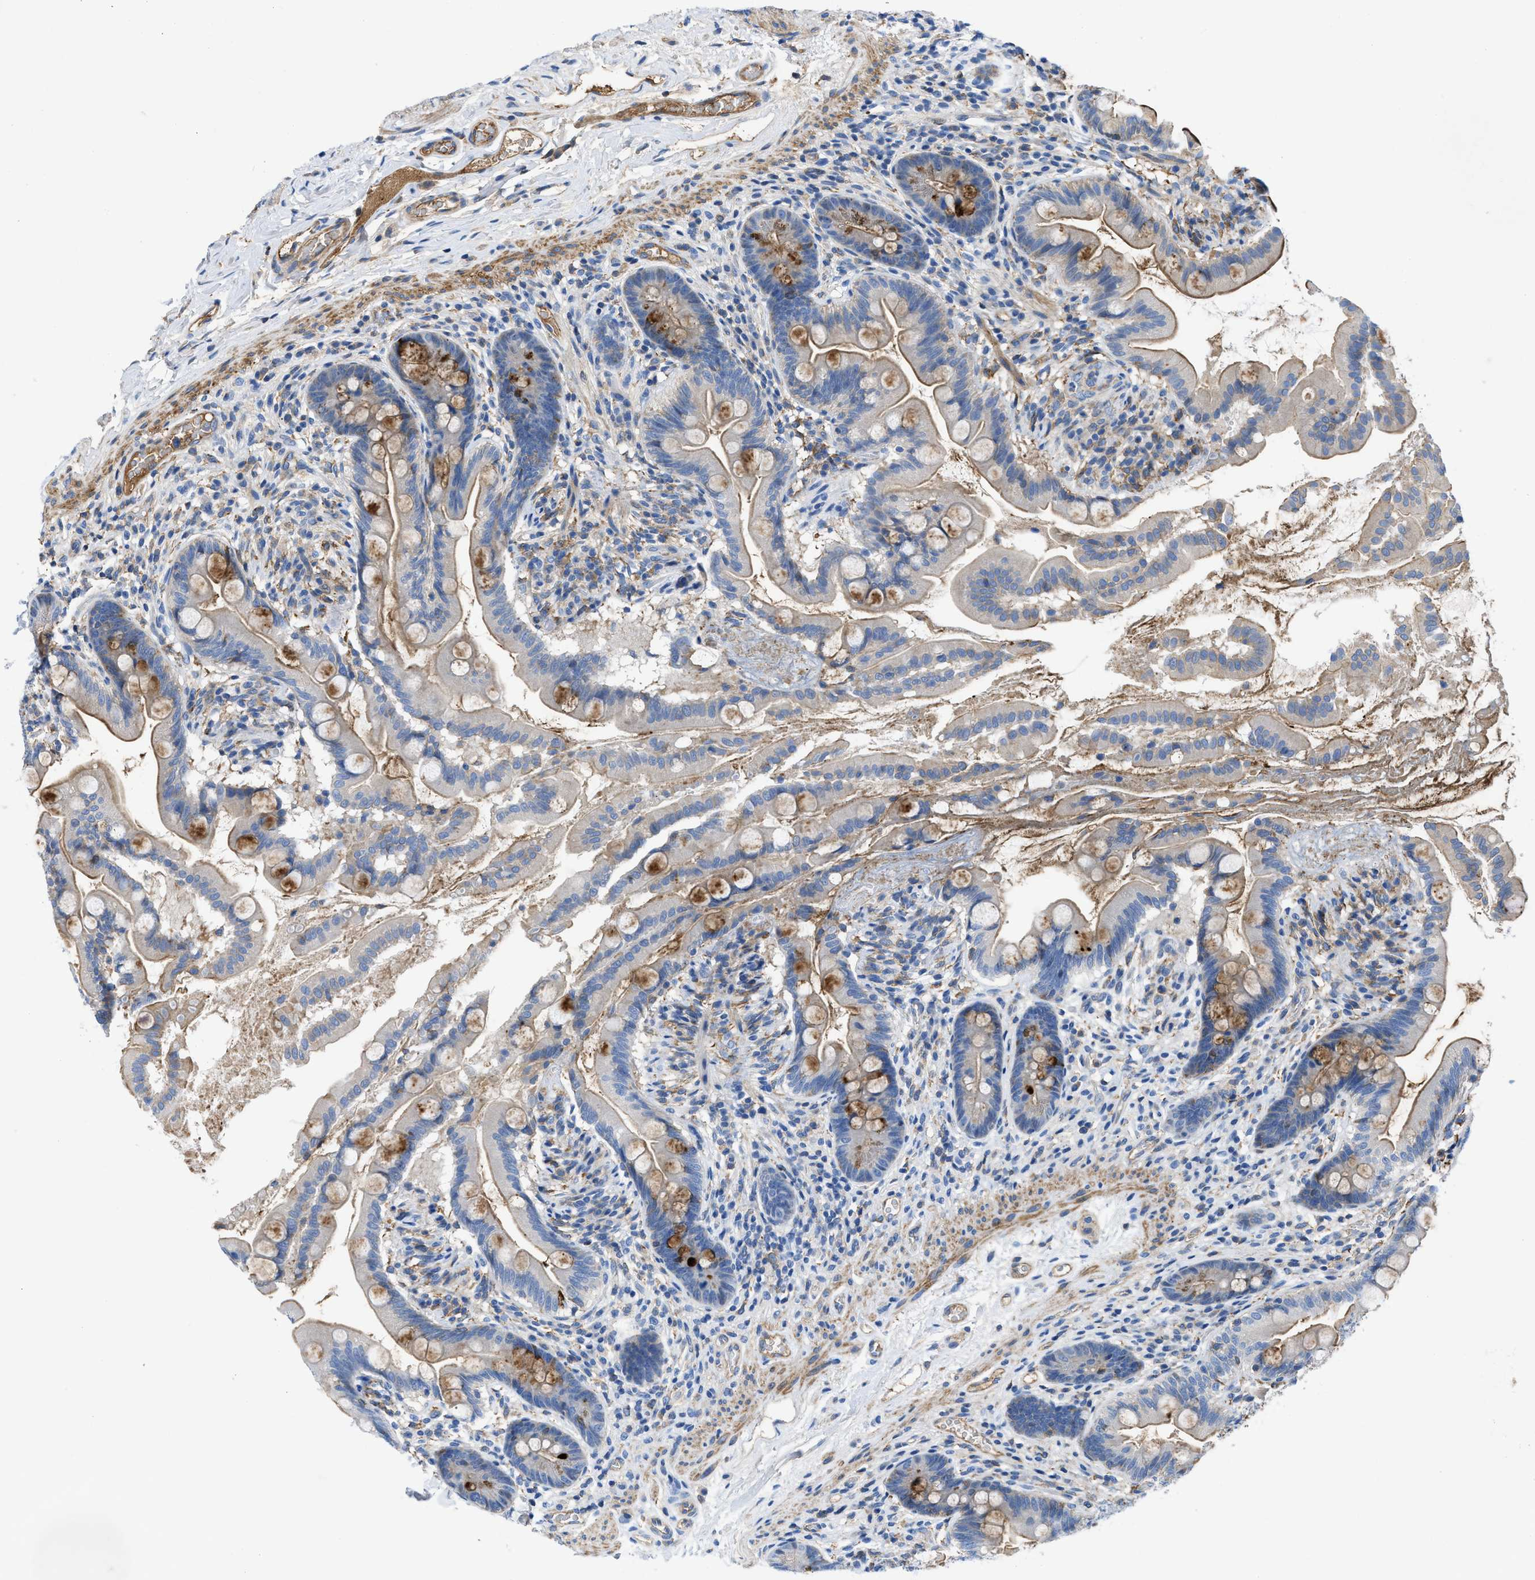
{"staining": {"intensity": "moderate", "quantity": "25%-75%", "location": "cytoplasmic/membranous"}, "tissue": "small intestine", "cell_type": "Glandular cells", "image_type": "normal", "snomed": [{"axis": "morphology", "description": "Normal tissue, NOS"}, {"axis": "topography", "description": "Small intestine"}], "caption": "Benign small intestine demonstrates moderate cytoplasmic/membranous expression in approximately 25%-75% of glandular cells The staining was performed using DAB to visualize the protein expression in brown, while the nuclei were stained in blue with hematoxylin (Magnification: 20x)..", "gene": "ATP6V0D1", "patient": {"sex": "female", "age": 56}}